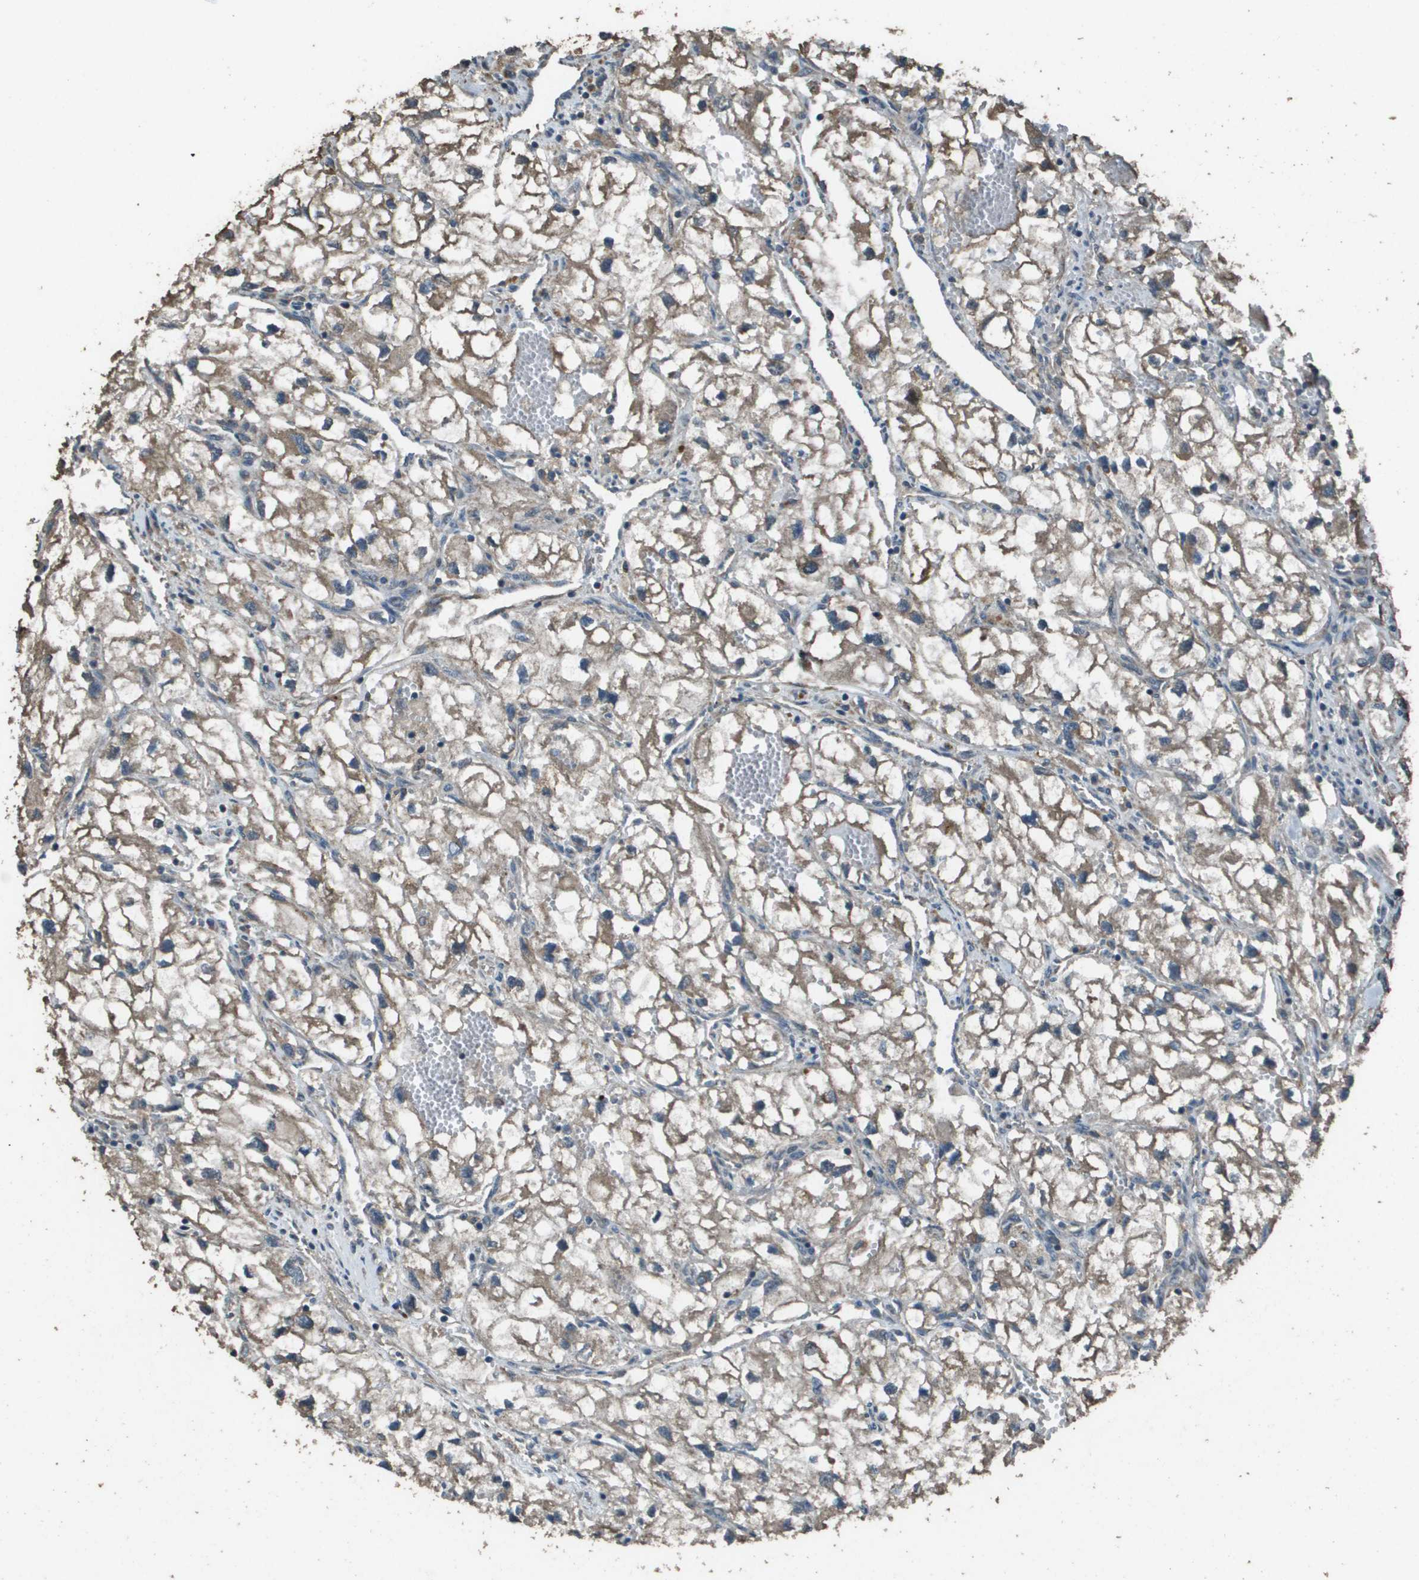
{"staining": {"intensity": "moderate", "quantity": ">75%", "location": "cytoplasmic/membranous"}, "tissue": "renal cancer", "cell_type": "Tumor cells", "image_type": "cancer", "snomed": [{"axis": "morphology", "description": "Adenocarcinoma, NOS"}, {"axis": "topography", "description": "Kidney"}], "caption": "A photomicrograph of human renal cancer stained for a protein exhibits moderate cytoplasmic/membranous brown staining in tumor cells. (DAB = brown stain, brightfield microscopy at high magnification).", "gene": "FIG4", "patient": {"sex": "female", "age": 70}}